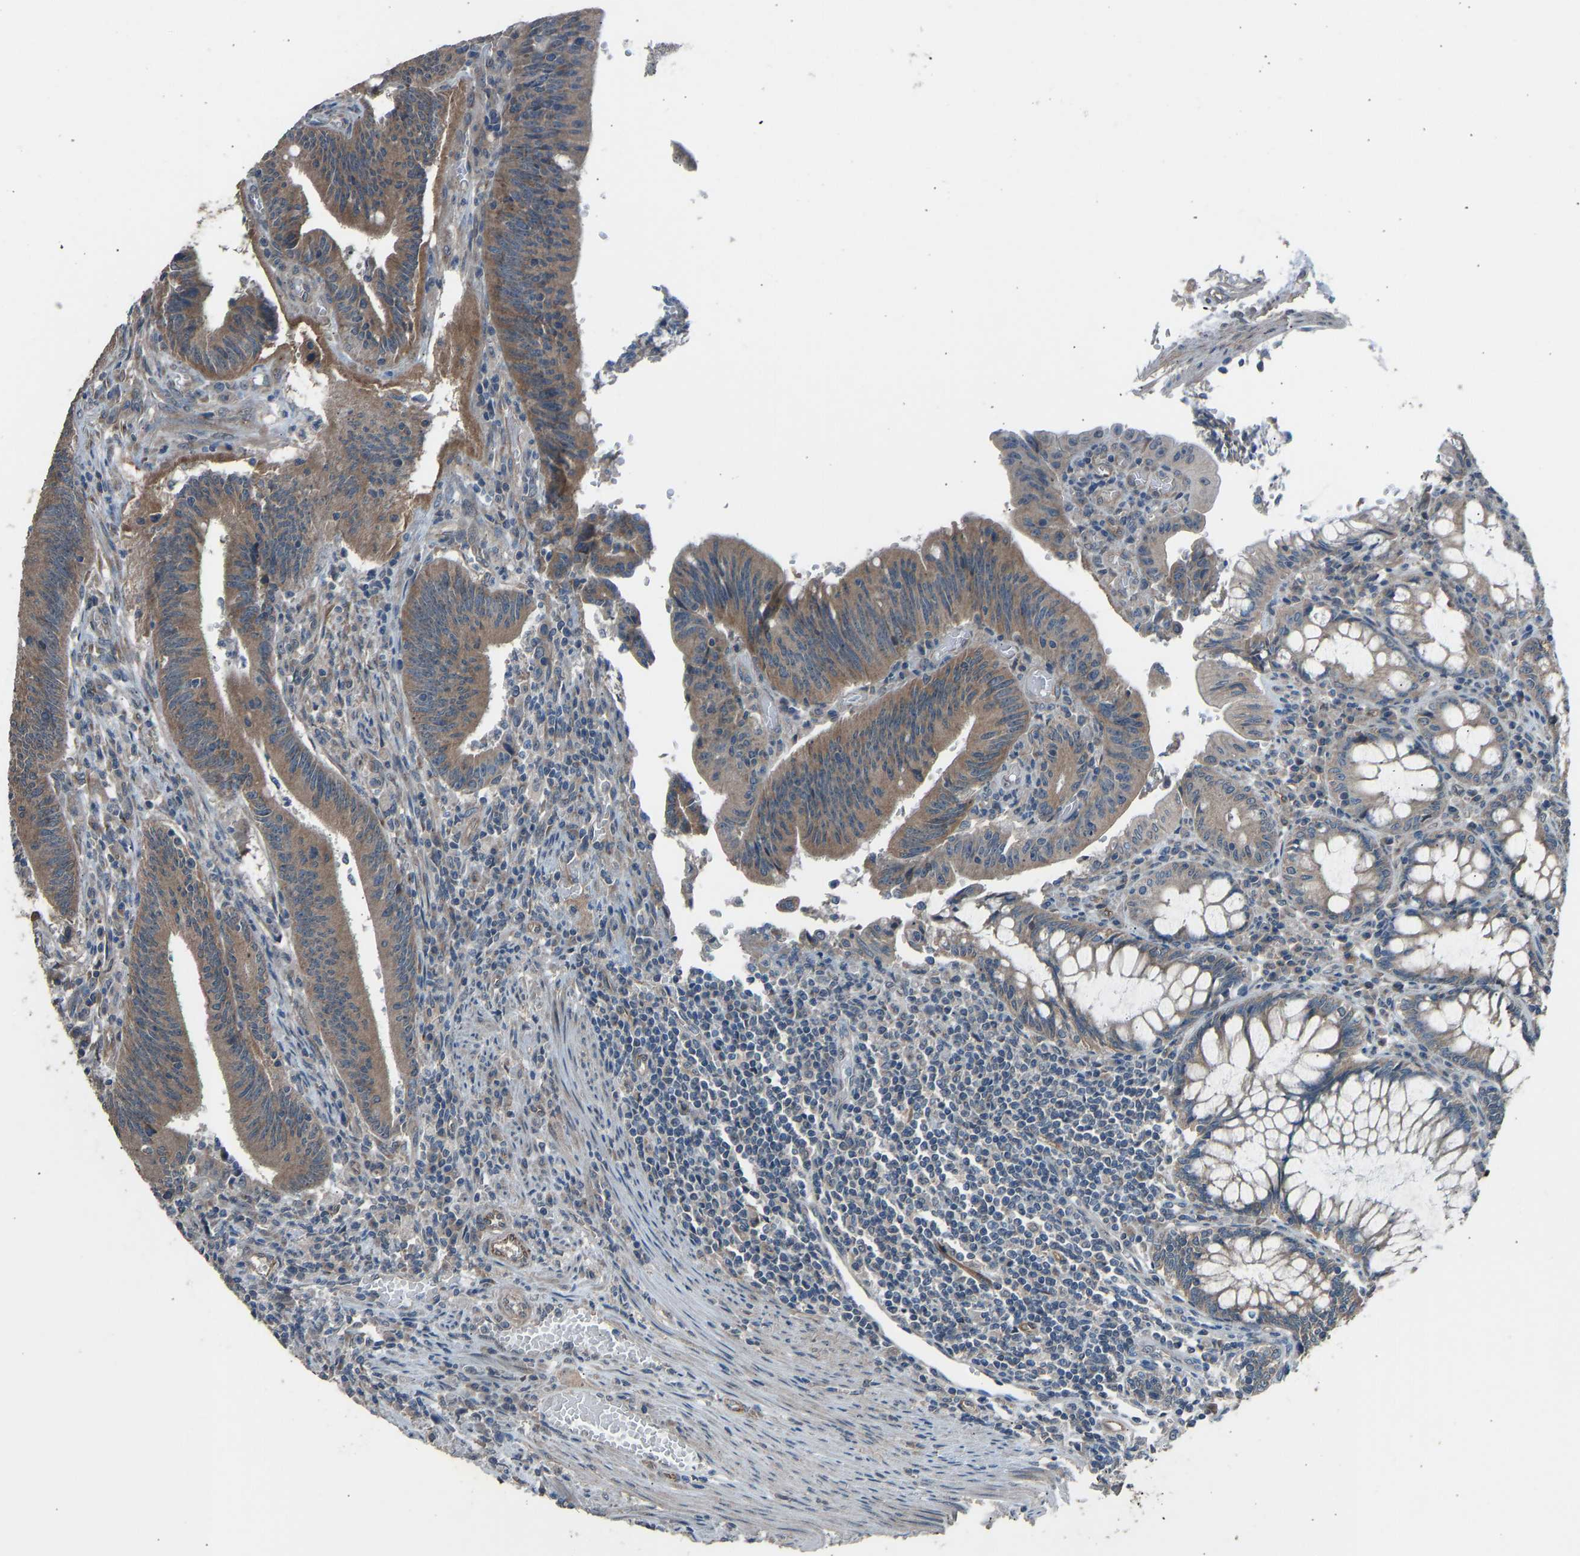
{"staining": {"intensity": "moderate", "quantity": ">75%", "location": "cytoplasmic/membranous"}, "tissue": "colorectal cancer", "cell_type": "Tumor cells", "image_type": "cancer", "snomed": [{"axis": "morphology", "description": "Normal tissue, NOS"}, {"axis": "morphology", "description": "Adenocarcinoma, NOS"}, {"axis": "topography", "description": "Rectum"}], "caption": "Immunohistochemistry (IHC) photomicrograph of neoplastic tissue: colorectal adenocarcinoma stained using immunohistochemistry (IHC) demonstrates medium levels of moderate protein expression localized specifically in the cytoplasmic/membranous of tumor cells, appearing as a cytoplasmic/membranous brown color.", "gene": "SLC43A1", "patient": {"sex": "female", "age": 66}}